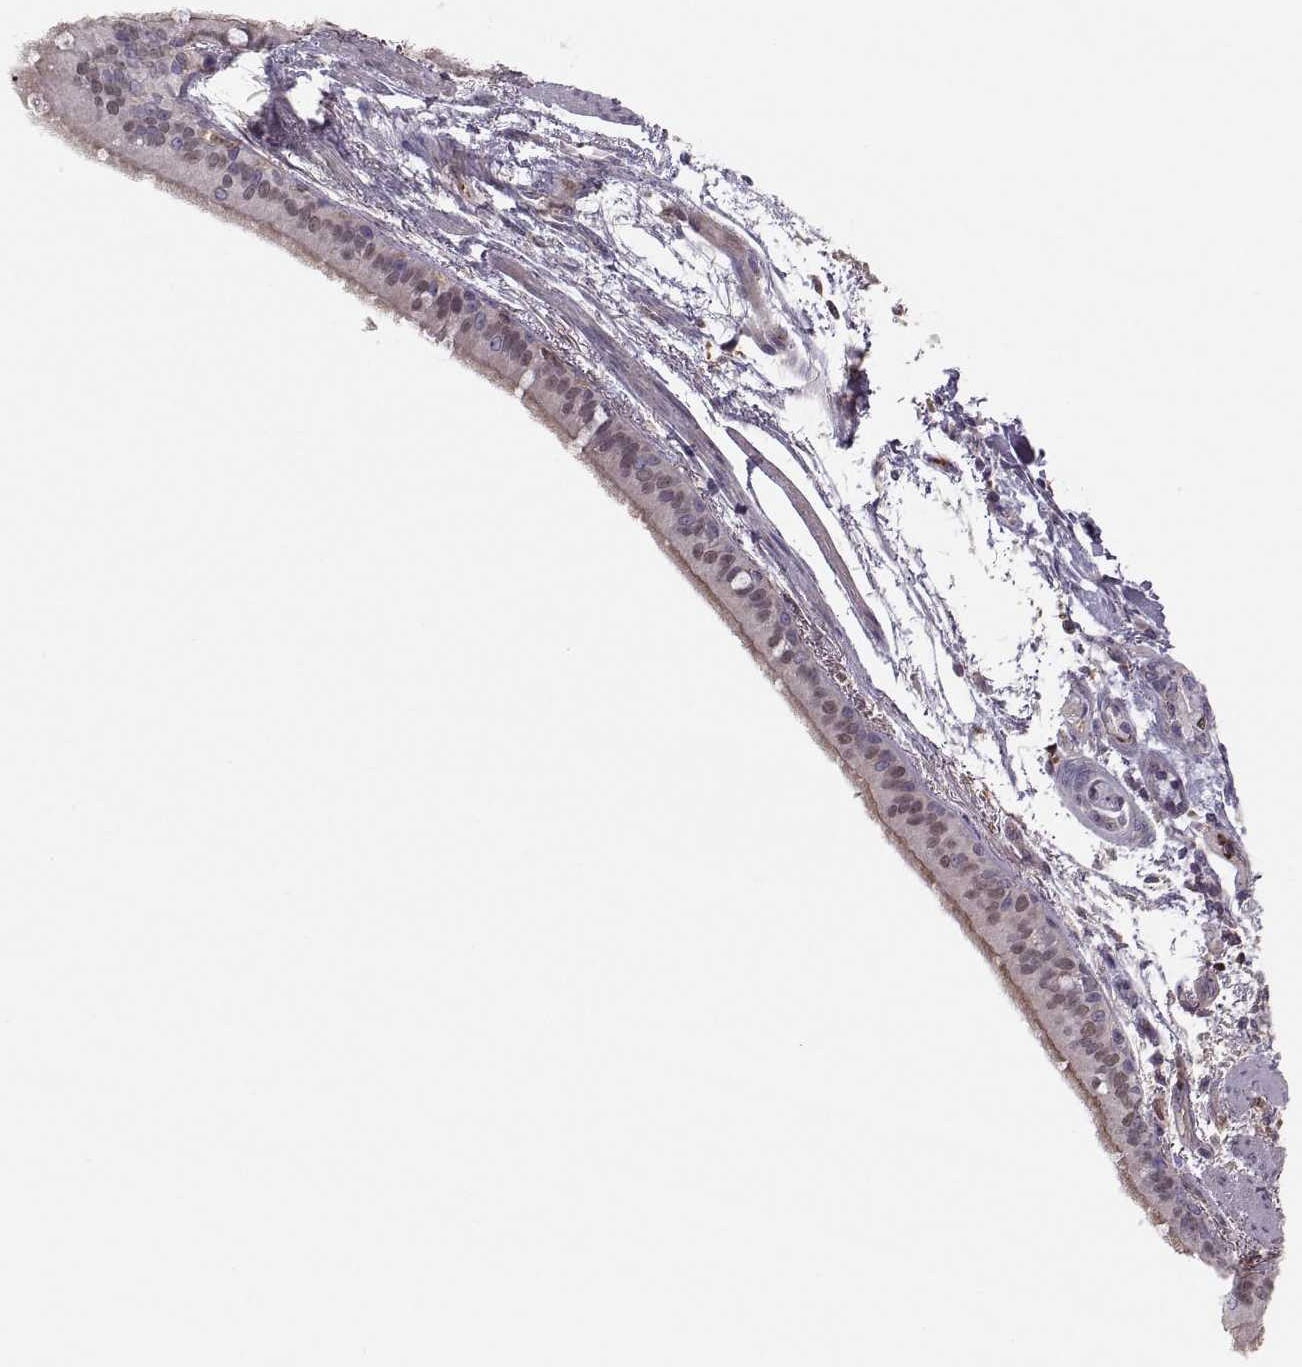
{"staining": {"intensity": "moderate", "quantity": "25%-75%", "location": "cytoplasmic/membranous"}, "tissue": "bronchus", "cell_type": "Respiratory epithelial cells", "image_type": "normal", "snomed": [{"axis": "morphology", "description": "Normal tissue, NOS"}, {"axis": "morphology", "description": "Squamous cell carcinoma, NOS"}, {"axis": "topography", "description": "Bronchus"}, {"axis": "topography", "description": "Lung"}], "caption": "This is a histology image of immunohistochemistry staining of benign bronchus, which shows moderate staining in the cytoplasmic/membranous of respiratory epithelial cells.", "gene": "ASB16", "patient": {"sex": "male", "age": 69}}